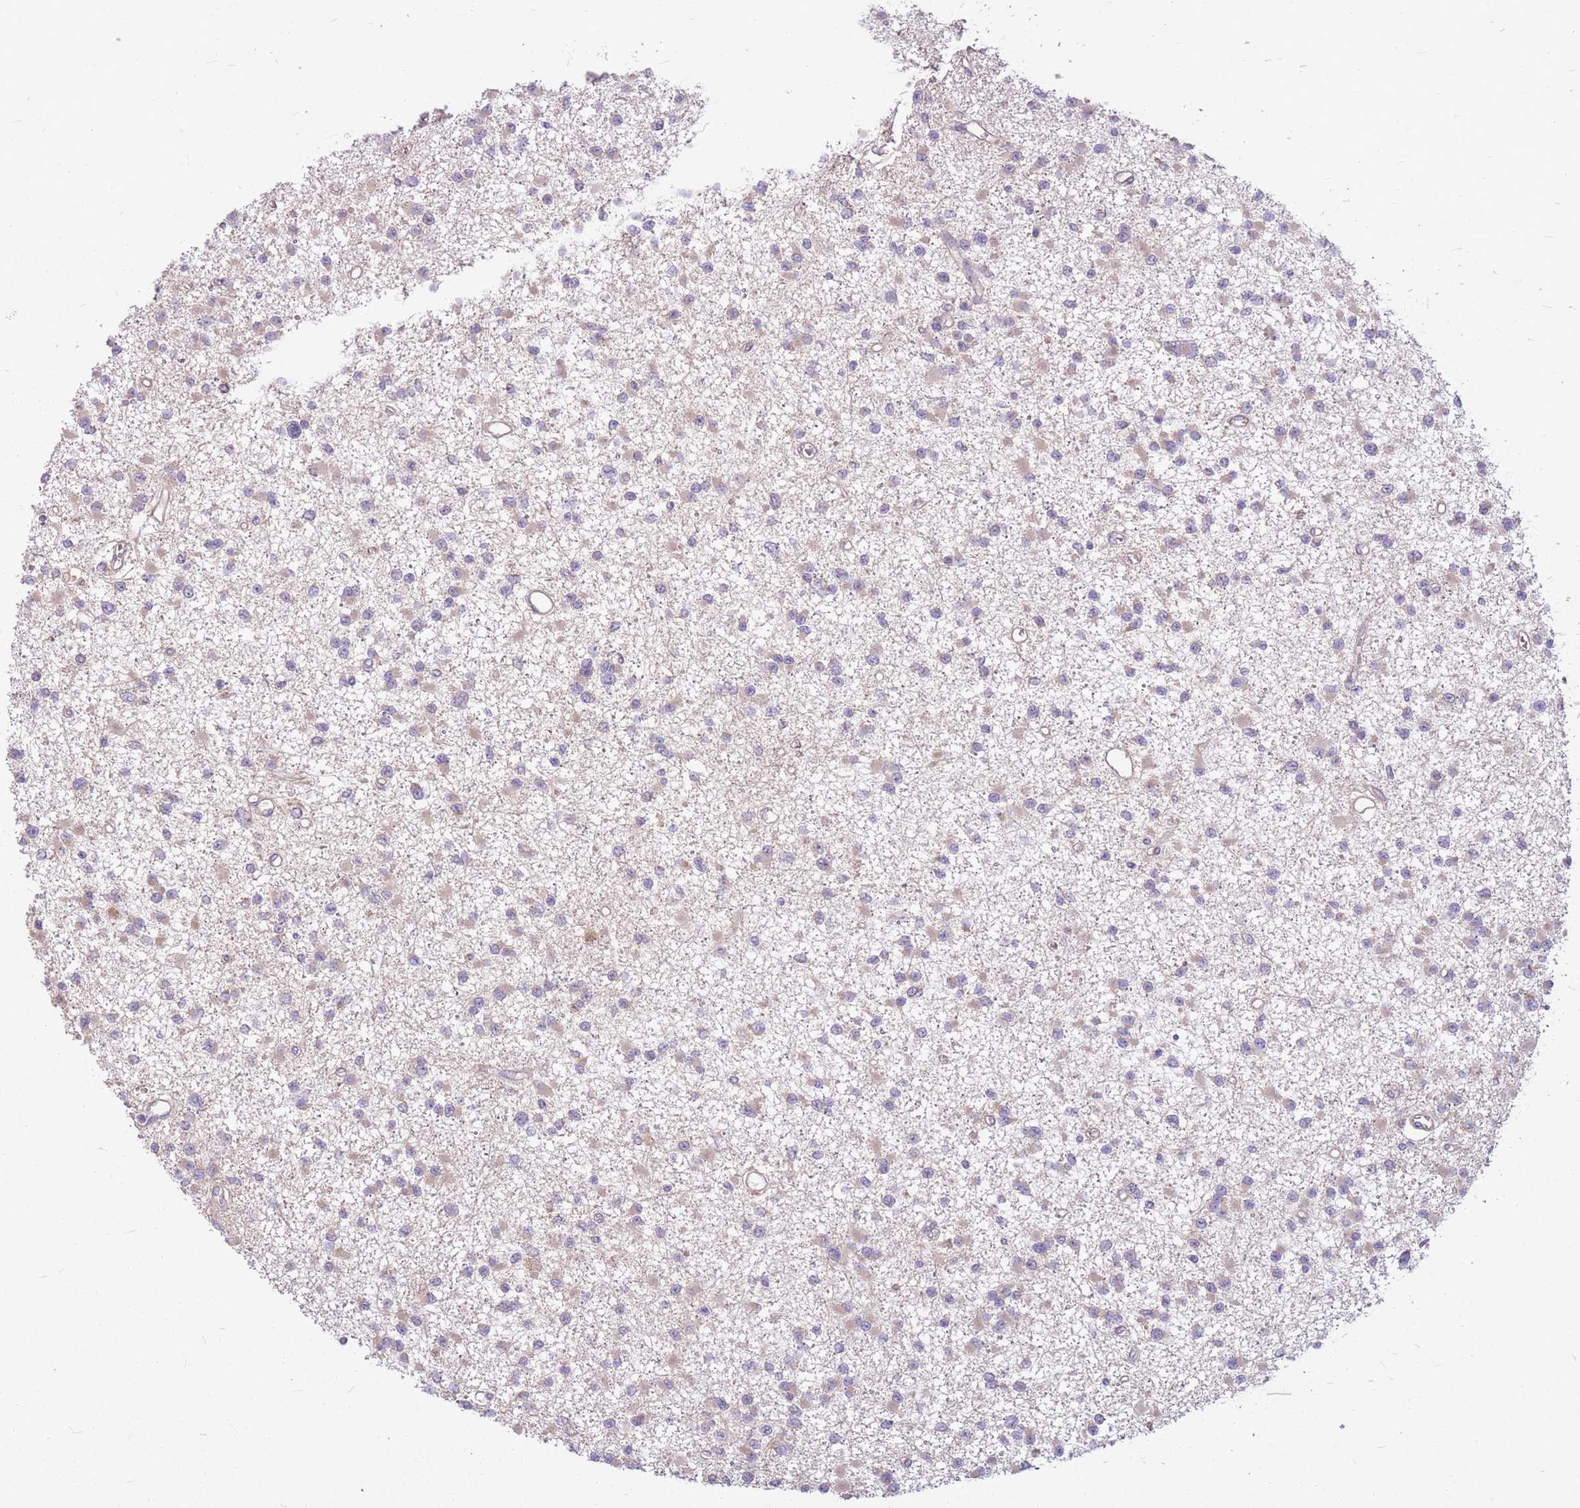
{"staining": {"intensity": "weak", "quantity": "<25%", "location": "cytoplasmic/membranous"}, "tissue": "glioma", "cell_type": "Tumor cells", "image_type": "cancer", "snomed": [{"axis": "morphology", "description": "Glioma, malignant, Low grade"}, {"axis": "topography", "description": "Brain"}], "caption": "IHC photomicrograph of low-grade glioma (malignant) stained for a protein (brown), which shows no expression in tumor cells.", "gene": "GMNN", "patient": {"sex": "female", "age": 22}}